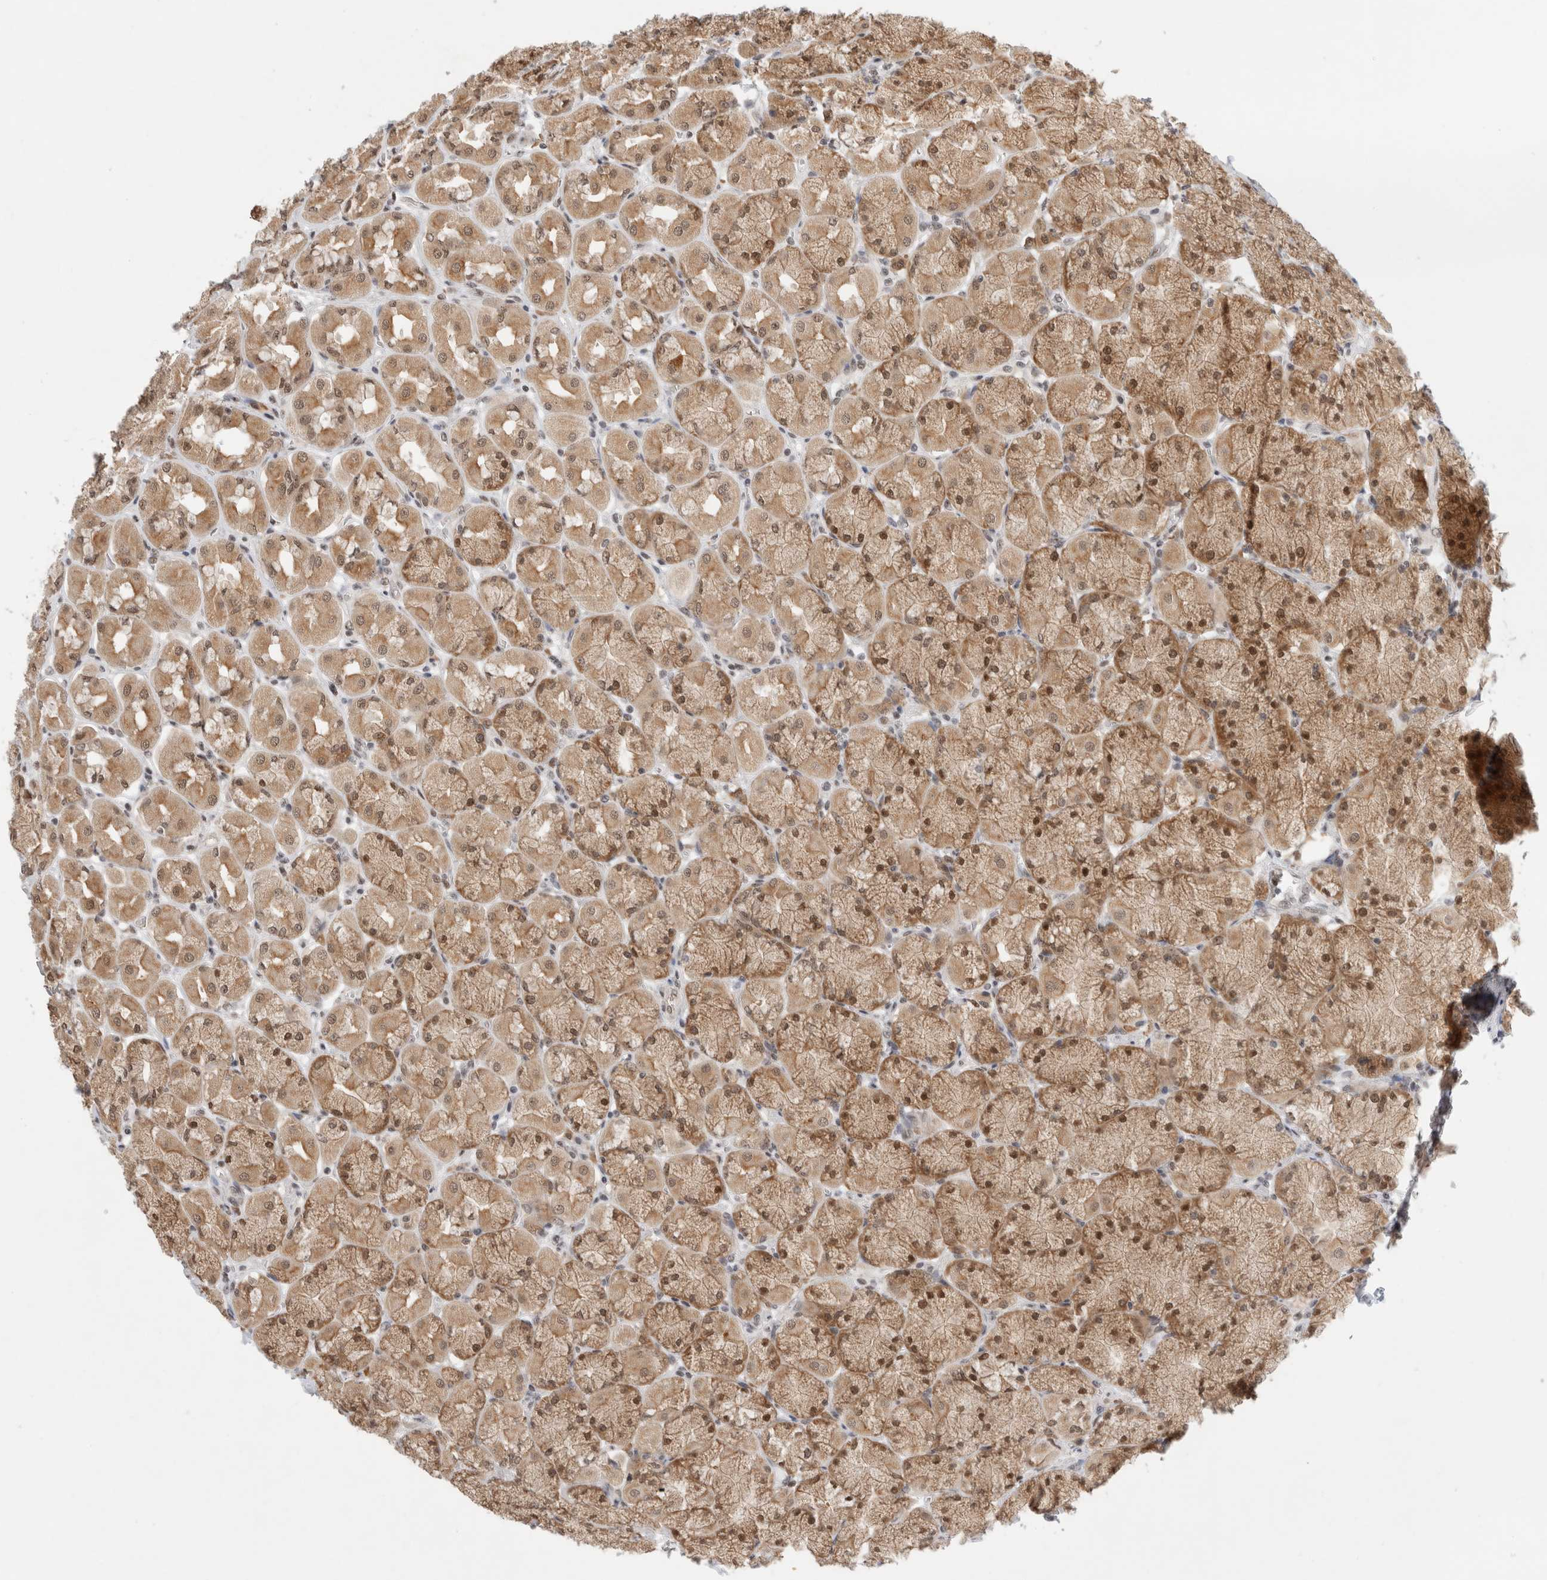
{"staining": {"intensity": "moderate", "quantity": ">75%", "location": "cytoplasmic/membranous,nuclear"}, "tissue": "stomach", "cell_type": "Glandular cells", "image_type": "normal", "snomed": [{"axis": "morphology", "description": "Normal tissue, NOS"}, {"axis": "topography", "description": "Stomach, upper"}], "caption": "Immunohistochemical staining of normal stomach reveals moderate cytoplasmic/membranous,nuclear protein positivity in about >75% of glandular cells. Nuclei are stained in blue.", "gene": "NCAPG2", "patient": {"sex": "female", "age": 56}}